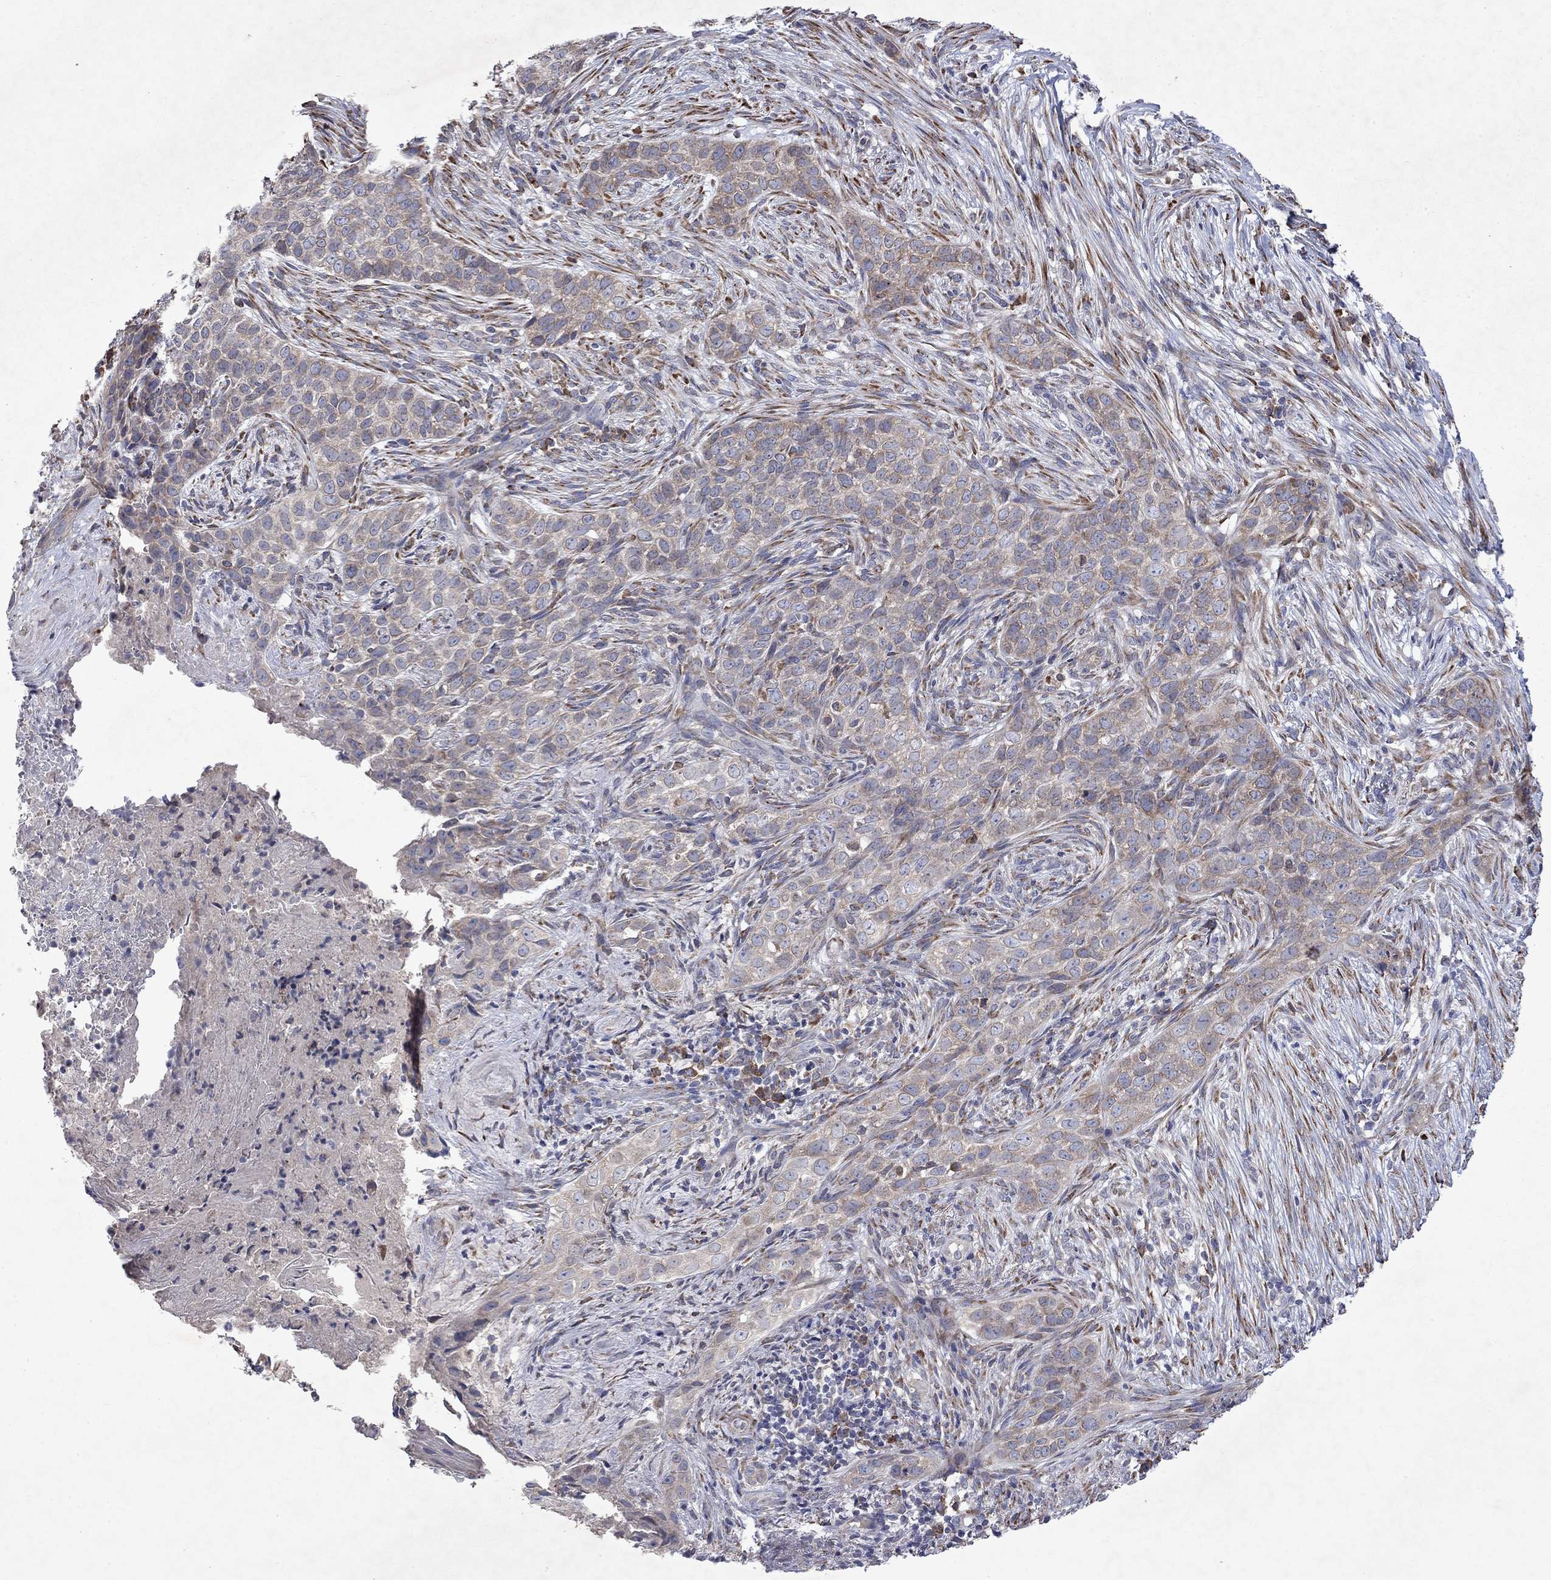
{"staining": {"intensity": "weak", "quantity": "25%-75%", "location": "cytoplasmic/membranous"}, "tissue": "skin cancer", "cell_type": "Tumor cells", "image_type": "cancer", "snomed": [{"axis": "morphology", "description": "Squamous cell carcinoma, NOS"}, {"axis": "topography", "description": "Skin"}], "caption": "Protein expression analysis of skin cancer (squamous cell carcinoma) displays weak cytoplasmic/membranous positivity in approximately 25%-75% of tumor cells. (brown staining indicates protein expression, while blue staining denotes nuclei).", "gene": "TMEM97", "patient": {"sex": "male", "age": 88}}